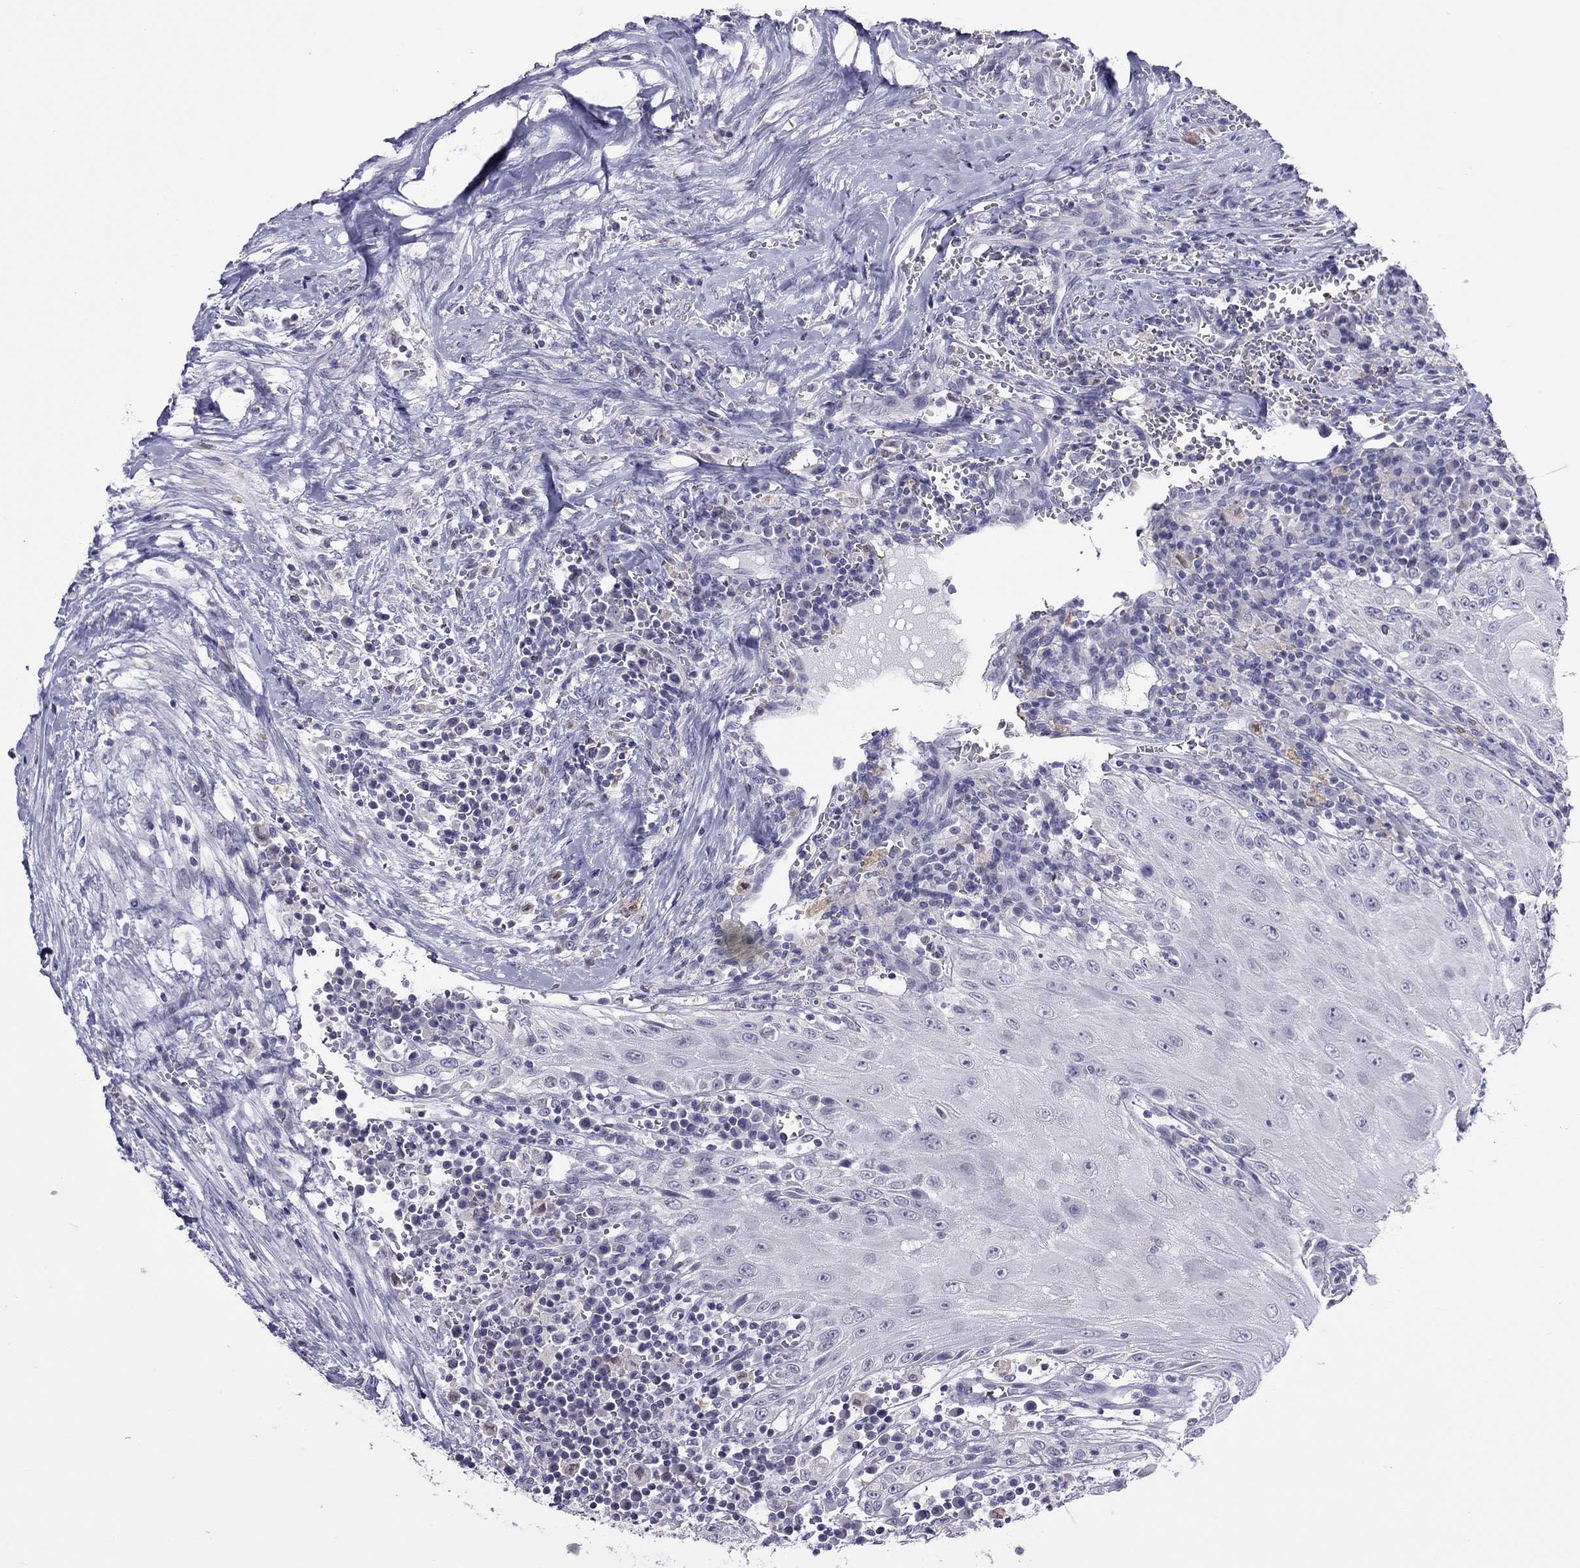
{"staining": {"intensity": "negative", "quantity": "none", "location": "none"}, "tissue": "head and neck cancer", "cell_type": "Tumor cells", "image_type": "cancer", "snomed": [{"axis": "morphology", "description": "Squamous cell carcinoma, NOS"}, {"axis": "topography", "description": "Oral tissue"}, {"axis": "topography", "description": "Head-Neck"}], "caption": "High magnification brightfield microscopy of head and neck squamous cell carcinoma stained with DAB (3,3'-diaminobenzidine) (brown) and counterstained with hematoxylin (blue): tumor cells show no significant expression. (IHC, brightfield microscopy, high magnification).", "gene": "PPP1R3A", "patient": {"sex": "male", "age": 58}}